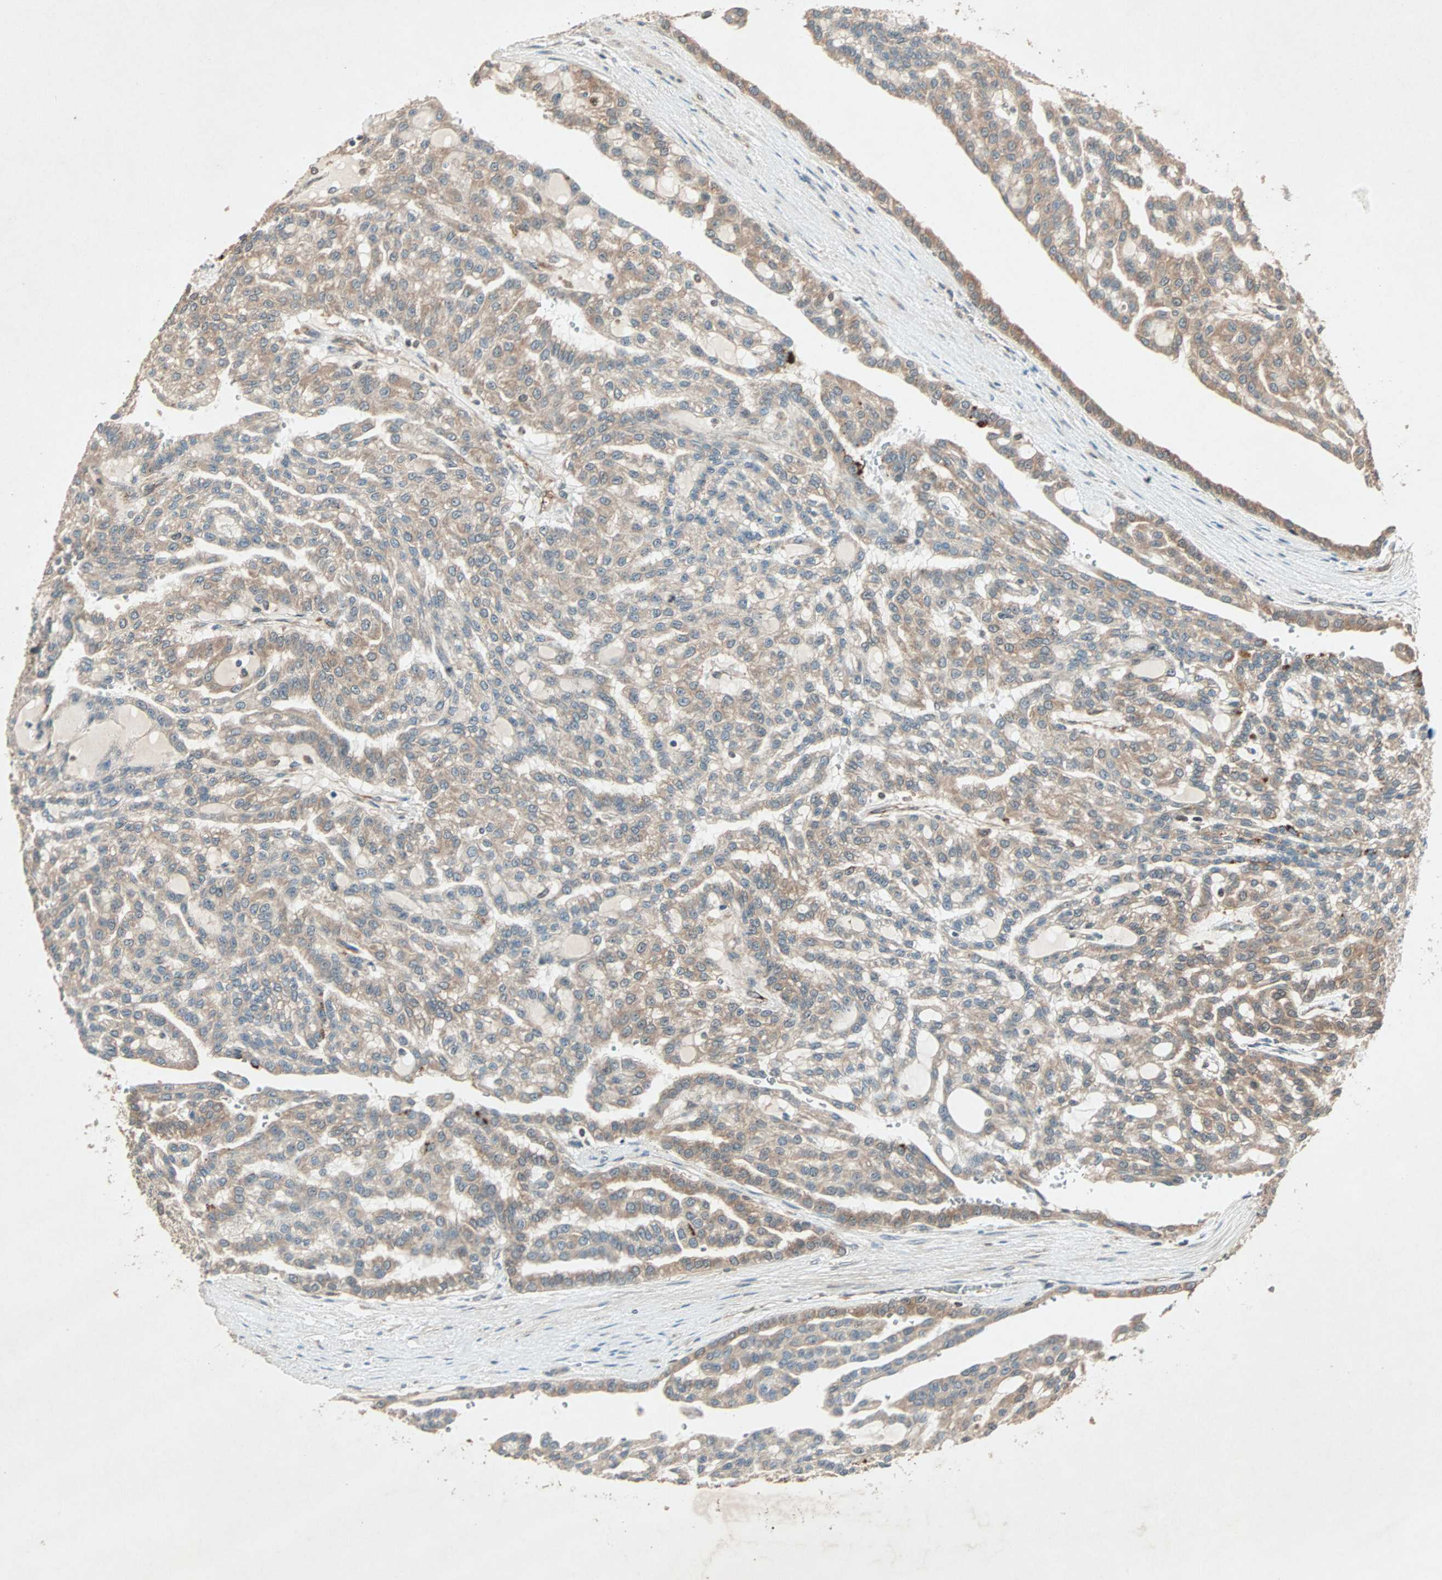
{"staining": {"intensity": "weak", "quantity": ">75%", "location": "cytoplasmic/membranous"}, "tissue": "renal cancer", "cell_type": "Tumor cells", "image_type": "cancer", "snomed": [{"axis": "morphology", "description": "Adenocarcinoma, NOS"}, {"axis": "topography", "description": "Kidney"}], "caption": "Immunohistochemical staining of human adenocarcinoma (renal) exhibits weak cytoplasmic/membranous protein staining in approximately >75% of tumor cells.", "gene": "SDSL", "patient": {"sex": "male", "age": 63}}